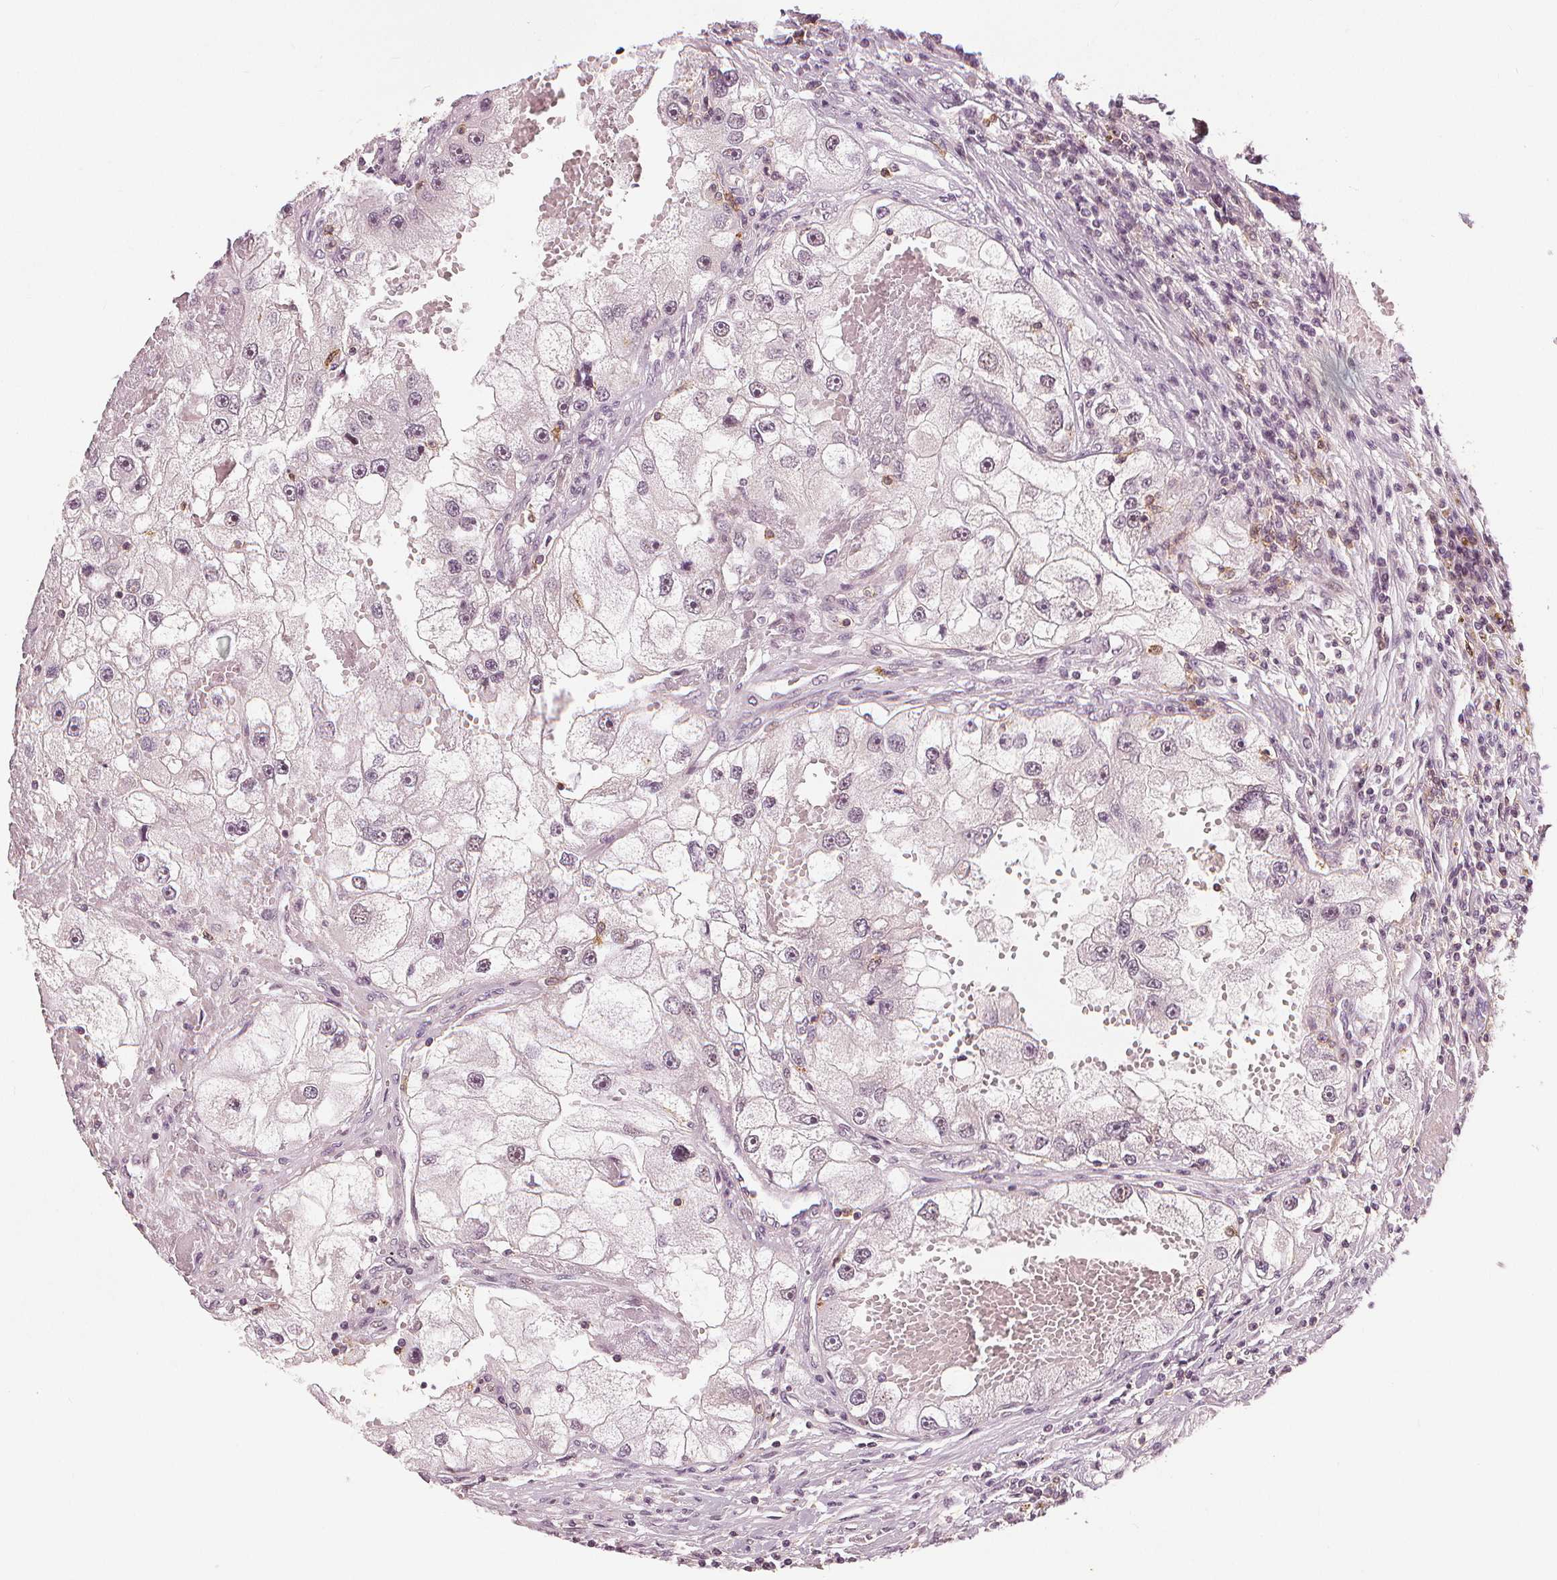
{"staining": {"intensity": "negative", "quantity": "none", "location": "none"}, "tissue": "renal cancer", "cell_type": "Tumor cells", "image_type": "cancer", "snomed": [{"axis": "morphology", "description": "Adenocarcinoma, NOS"}, {"axis": "topography", "description": "Kidney"}], "caption": "IHC photomicrograph of renal cancer stained for a protein (brown), which shows no staining in tumor cells.", "gene": "SLC34A1", "patient": {"sex": "male", "age": 63}}